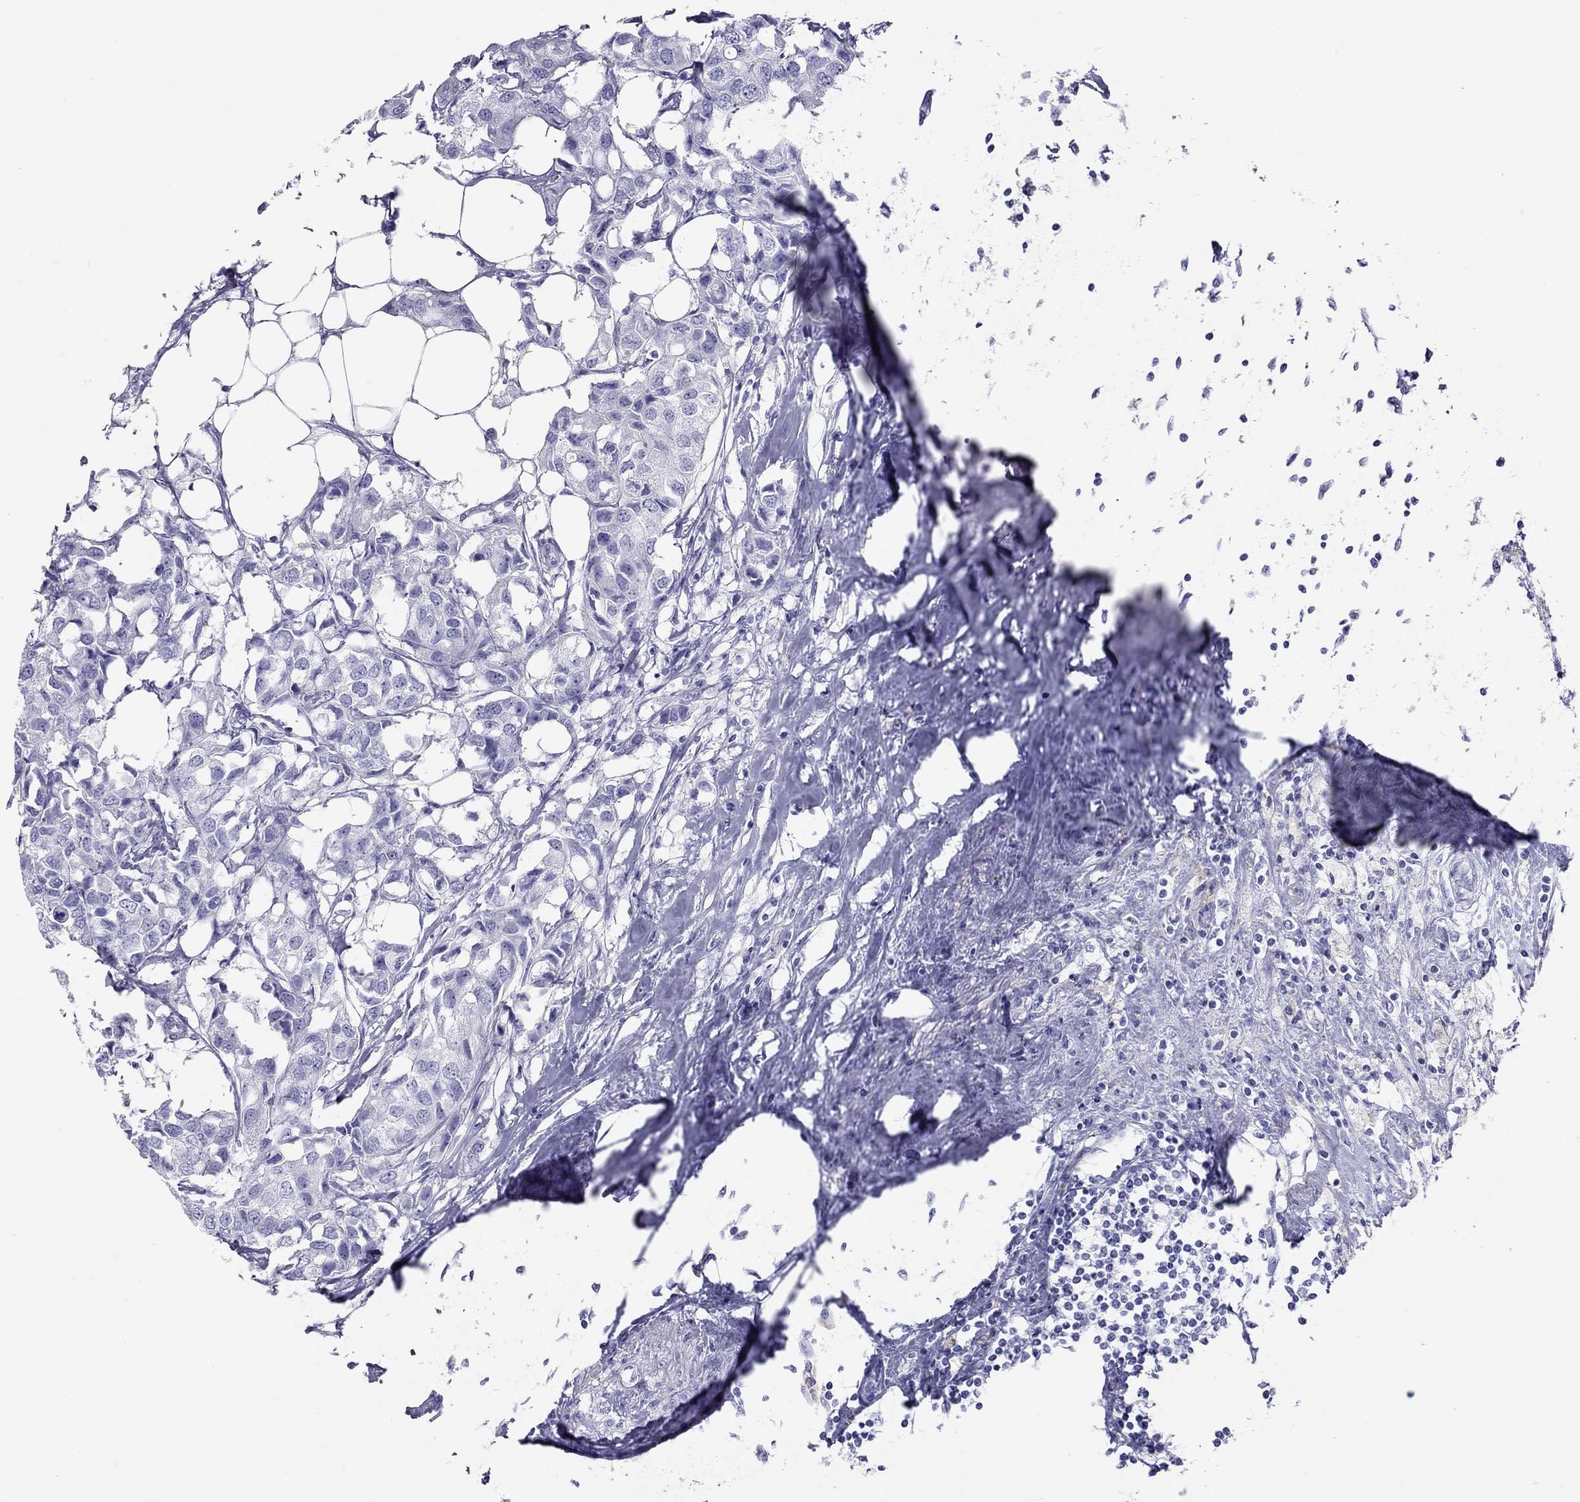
{"staining": {"intensity": "negative", "quantity": "none", "location": "none"}, "tissue": "breast cancer", "cell_type": "Tumor cells", "image_type": "cancer", "snomed": [{"axis": "morphology", "description": "Duct carcinoma"}, {"axis": "topography", "description": "Breast"}], "caption": "Human intraductal carcinoma (breast) stained for a protein using immunohistochemistry (IHC) shows no positivity in tumor cells.", "gene": "STAG3", "patient": {"sex": "female", "age": 80}}